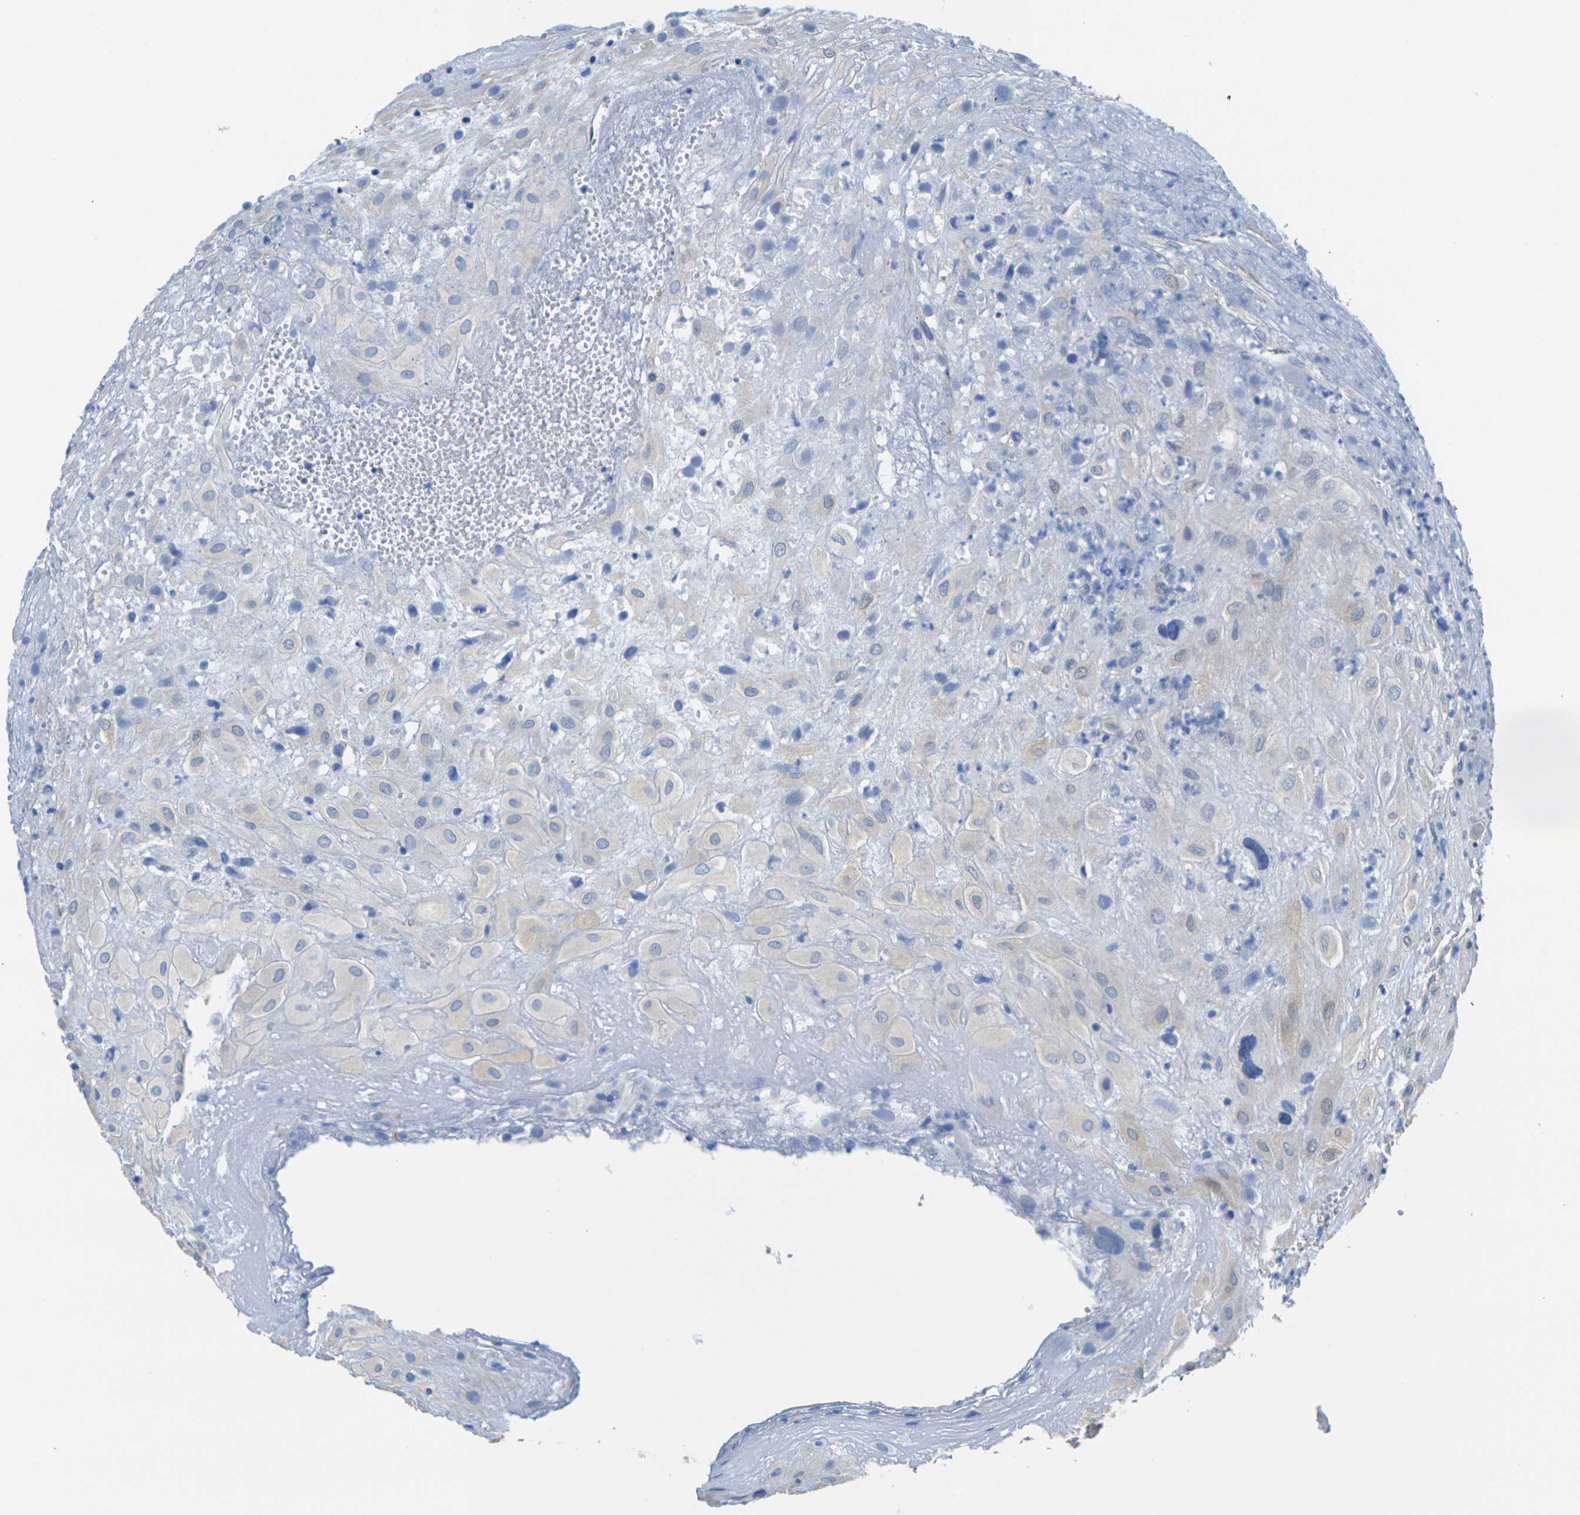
{"staining": {"intensity": "weak", "quantity": "<25%", "location": "cytoplasmic/membranous"}, "tissue": "placenta", "cell_type": "Decidual cells", "image_type": "normal", "snomed": [{"axis": "morphology", "description": "Normal tissue, NOS"}, {"axis": "topography", "description": "Placenta"}], "caption": "IHC of unremarkable human placenta demonstrates no staining in decidual cells.", "gene": "CNN1", "patient": {"sex": "female", "age": 18}}